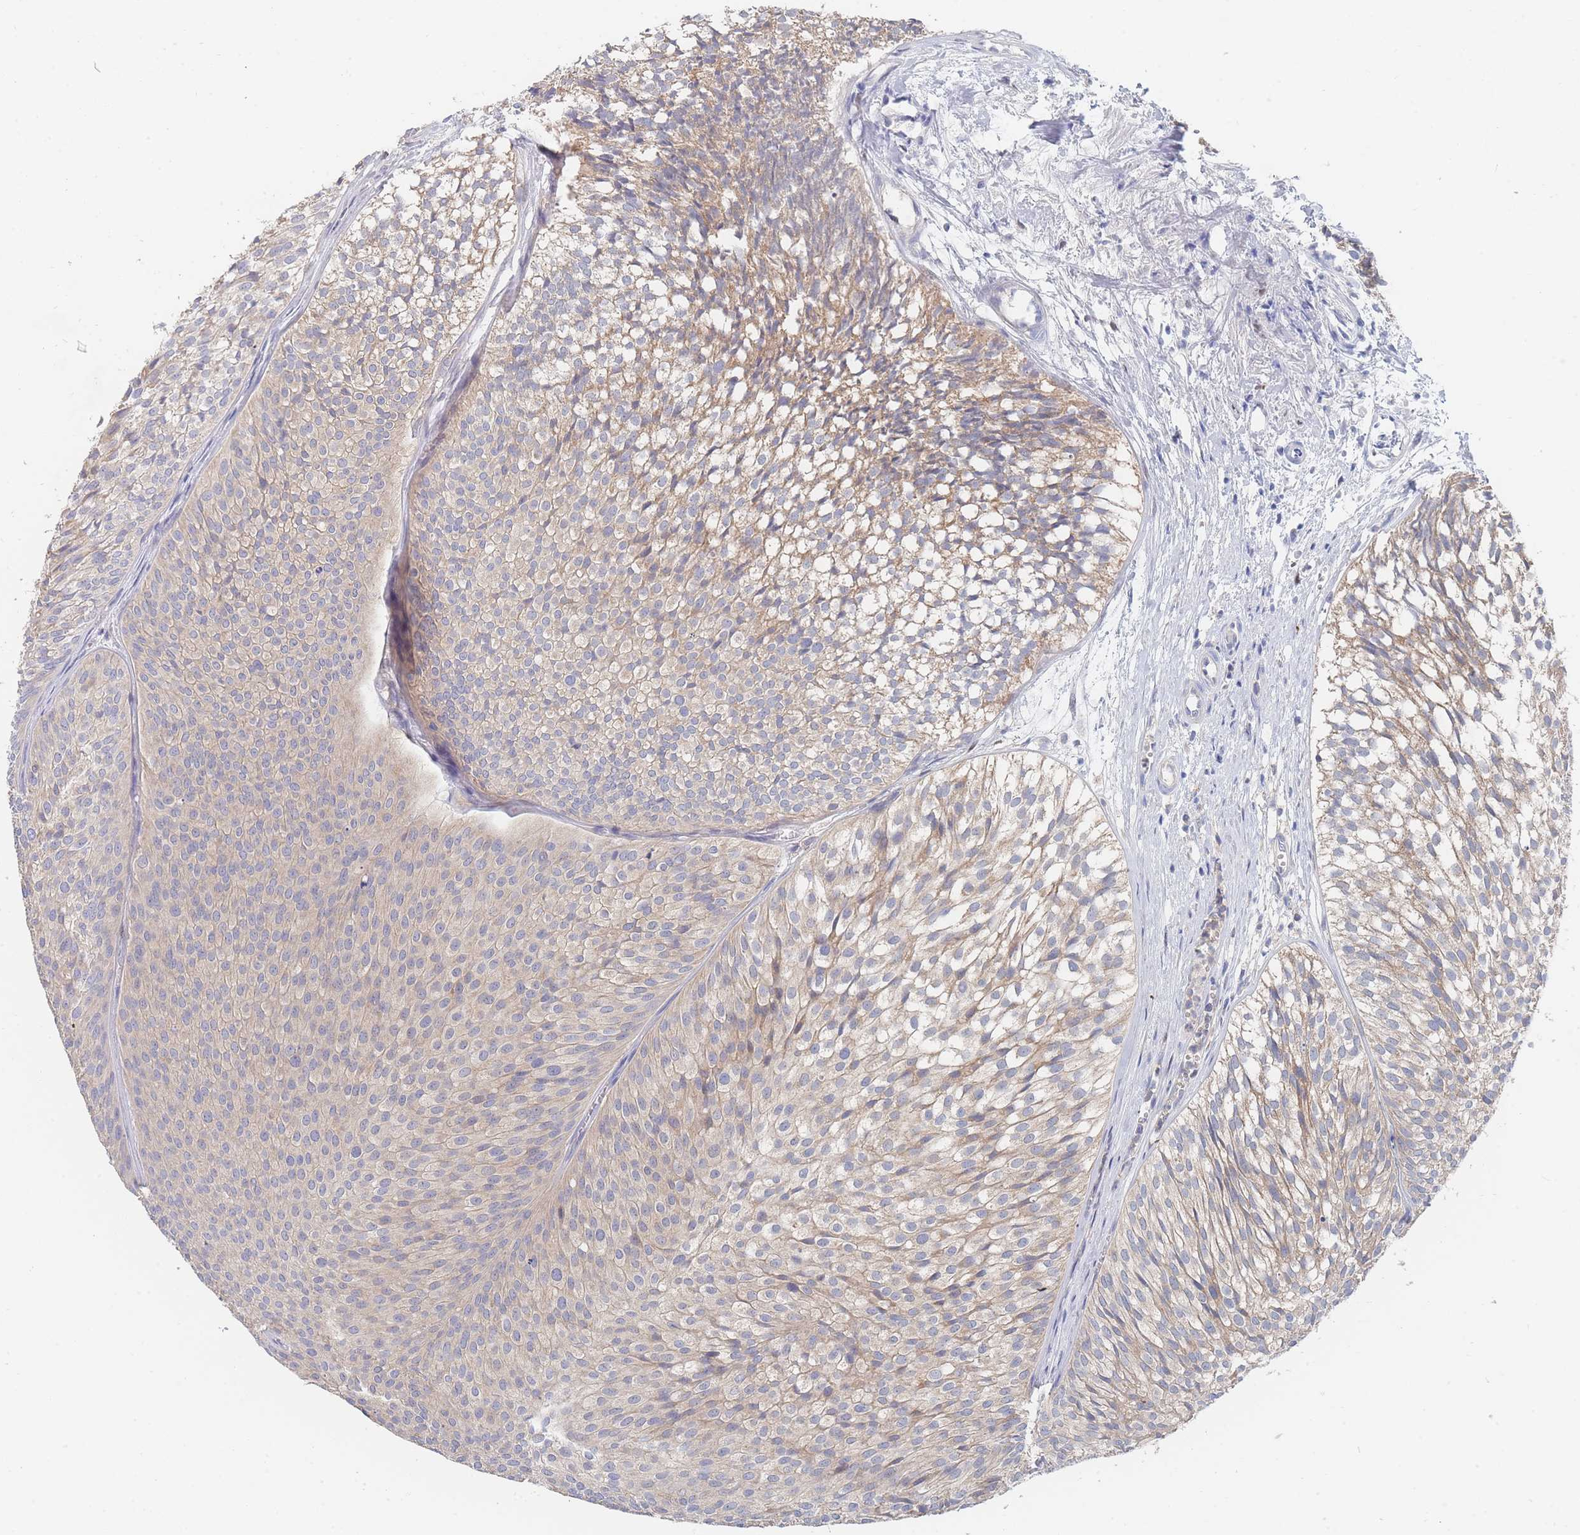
{"staining": {"intensity": "weak", "quantity": ">75%", "location": "cytoplasmic/membranous"}, "tissue": "urothelial cancer", "cell_type": "Tumor cells", "image_type": "cancer", "snomed": [{"axis": "morphology", "description": "Urothelial carcinoma, Low grade"}, {"axis": "topography", "description": "Urinary bladder"}], "caption": "Immunohistochemistry (IHC) of human low-grade urothelial carcinoma exhibits low levels of weak cytoplasmic/membranous positivity in approximately >75% of tumor cells. (DAB = brown stain, brightfield microscopy at high magnification).", "gene": "PPP6C", "patient": {"sex": "male", "age": 91}}